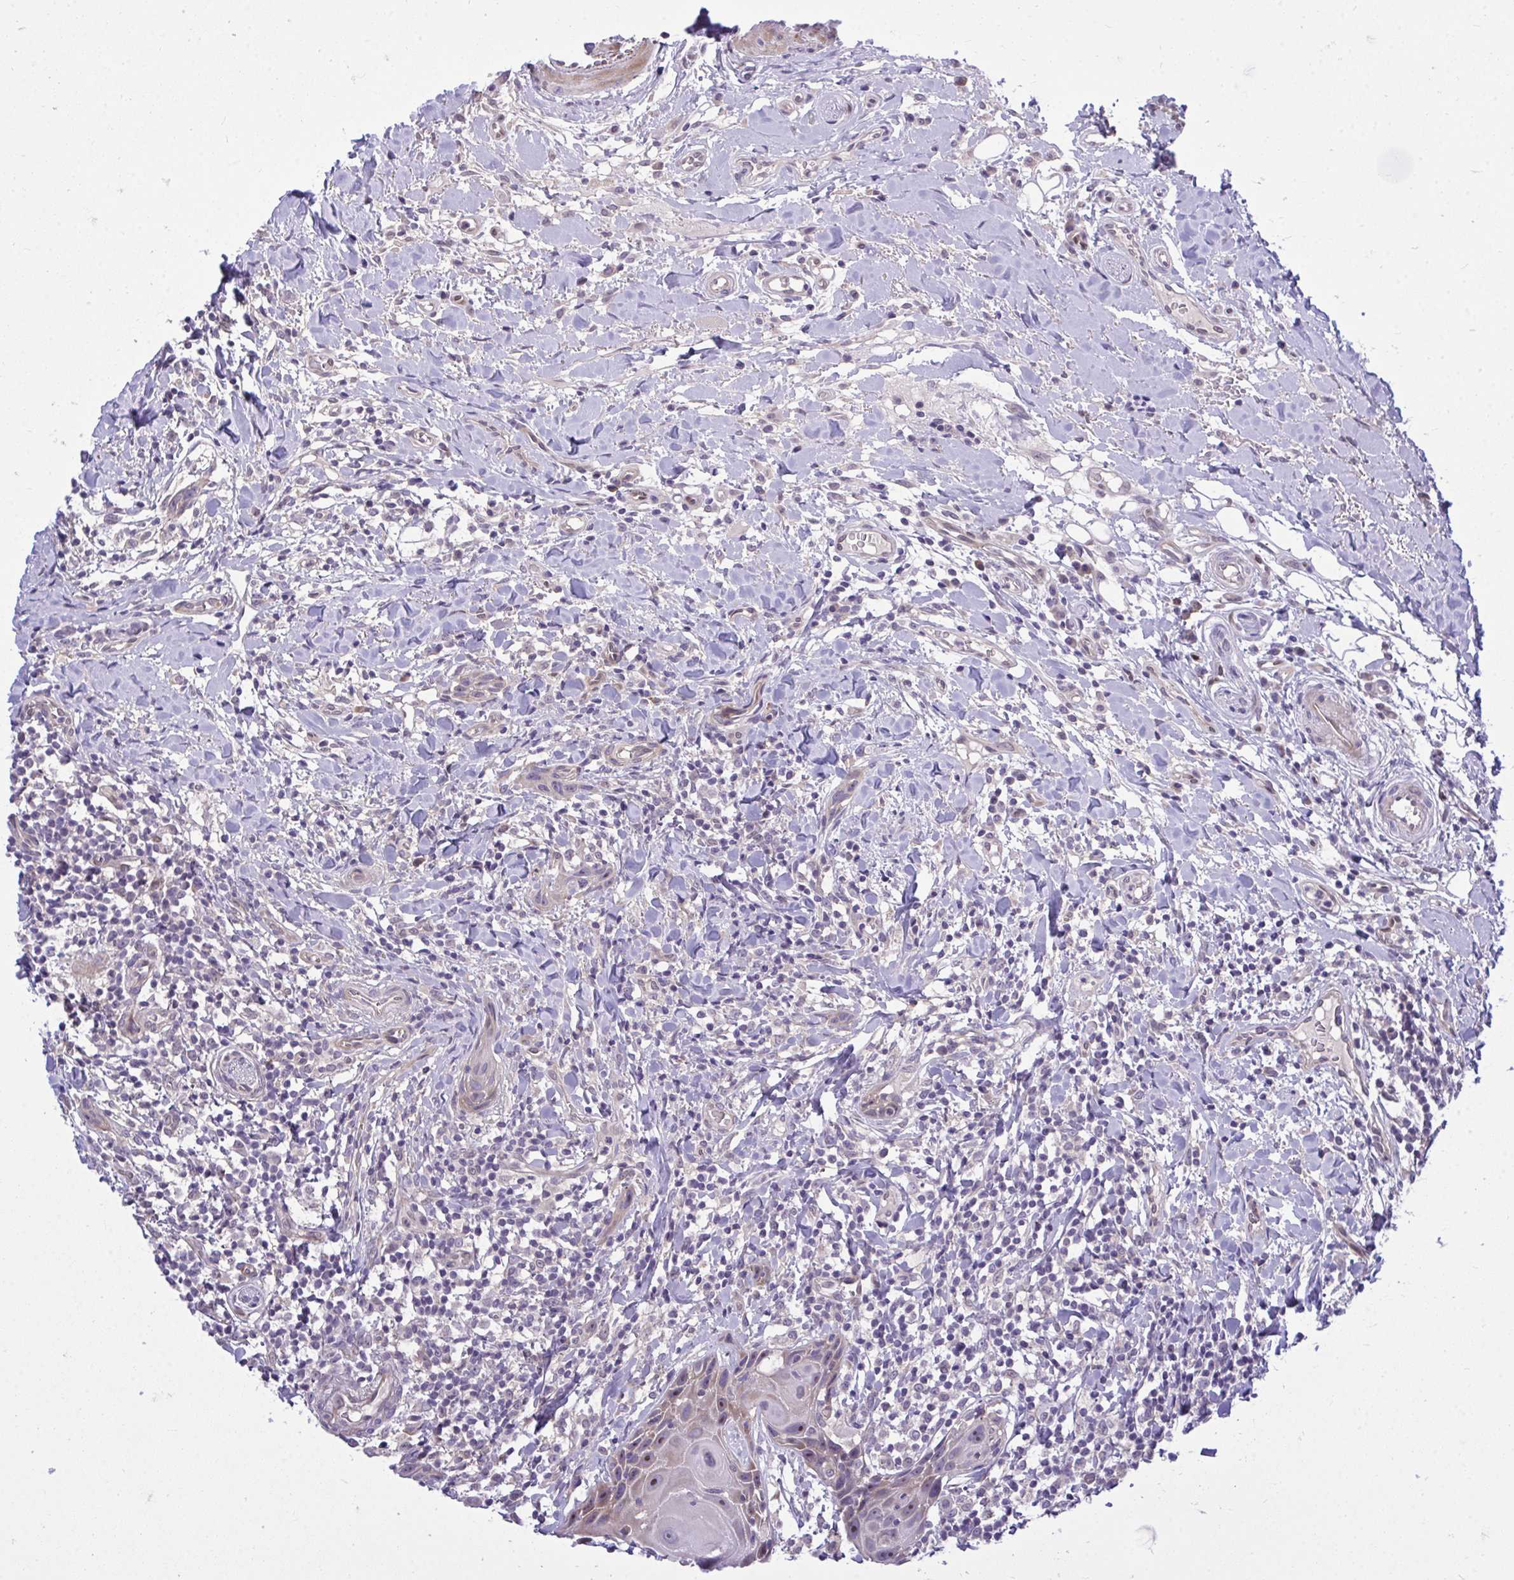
{"staining": {"intensity": "moderate", "quantity": "<25%", "location": "cytoplasmic/membranous,nuclear"}, "tissue": "head and neck cancer", "cell_type": "Tumor cells", "image_type": "cancer", "snomed": [{"axis": "morphology", "description": "Squamous cell carcinoma, NOS"}, {"axis": "topography", "description": "Oral tissue"}, {"axis": "topography", "description": "Head-Neck"}], "caption": "Head and neck cancer stained with a protein marker reveals moderate staining in tumor cells.", "gene": "HMBOX1", "patient": {"sex": "male", "age": 49}}